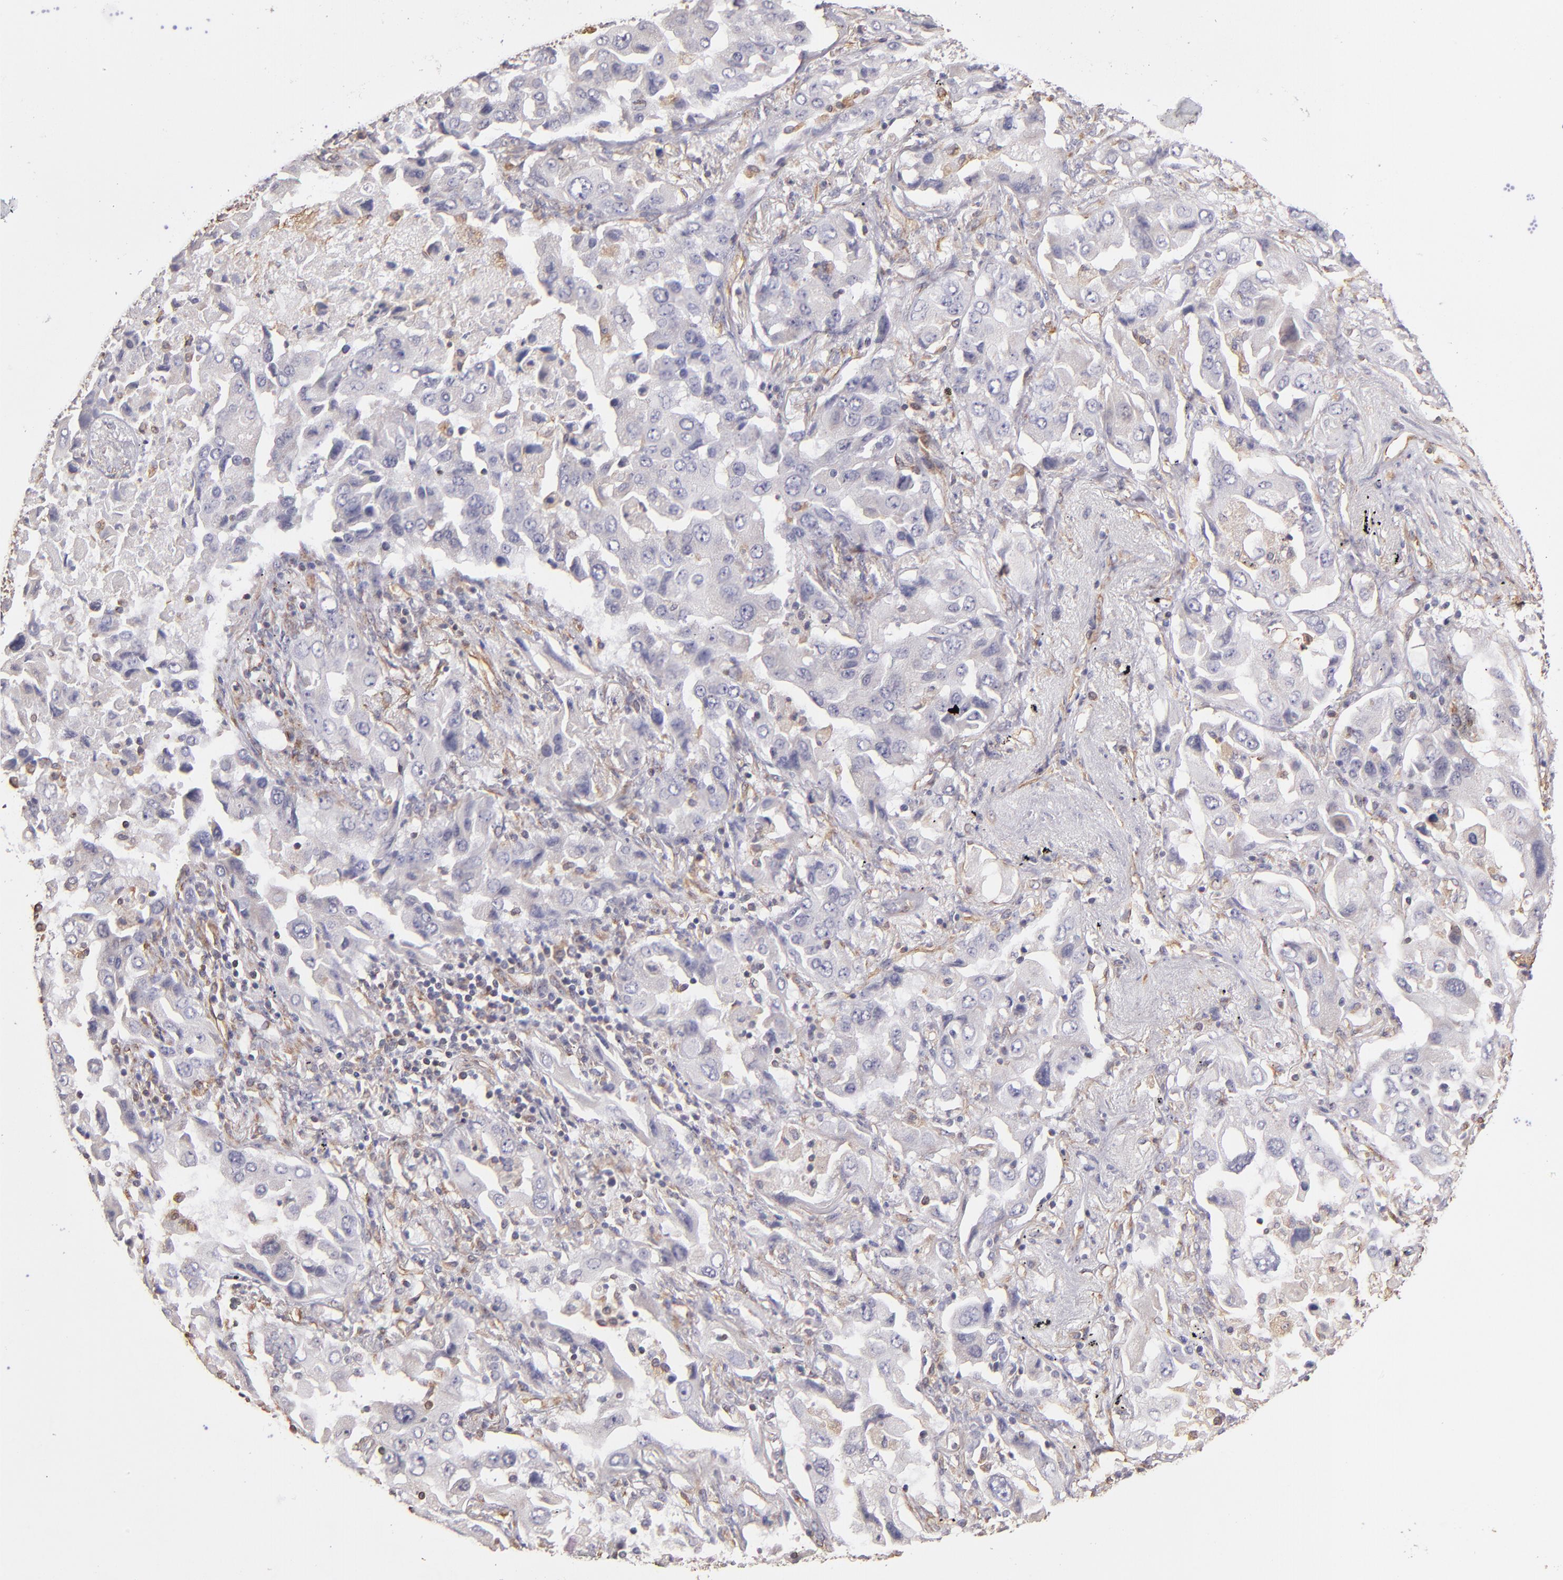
{"staining": {"intensity": "negative", "quantity": "none", "location": "none"}, "tissue": "lung cancer", "cell_type": "Tumor cells", "image_type": "cancer", "snomed": [{"axis": "morphology", "description": "Adenocarcinoma, NOS"}, {"axis": "topography", "description": "Lung"}], "caption": "Micrograph shows no significant protein expression in tumor cells of lung cancer. (Brightfield microscopy of DAB (3,3'-diaminobenzidine) immunohistochemistry (IHC) at high magnification).", "gene": "ABCC1", "patient": {"sex": "female", "age": 65}}